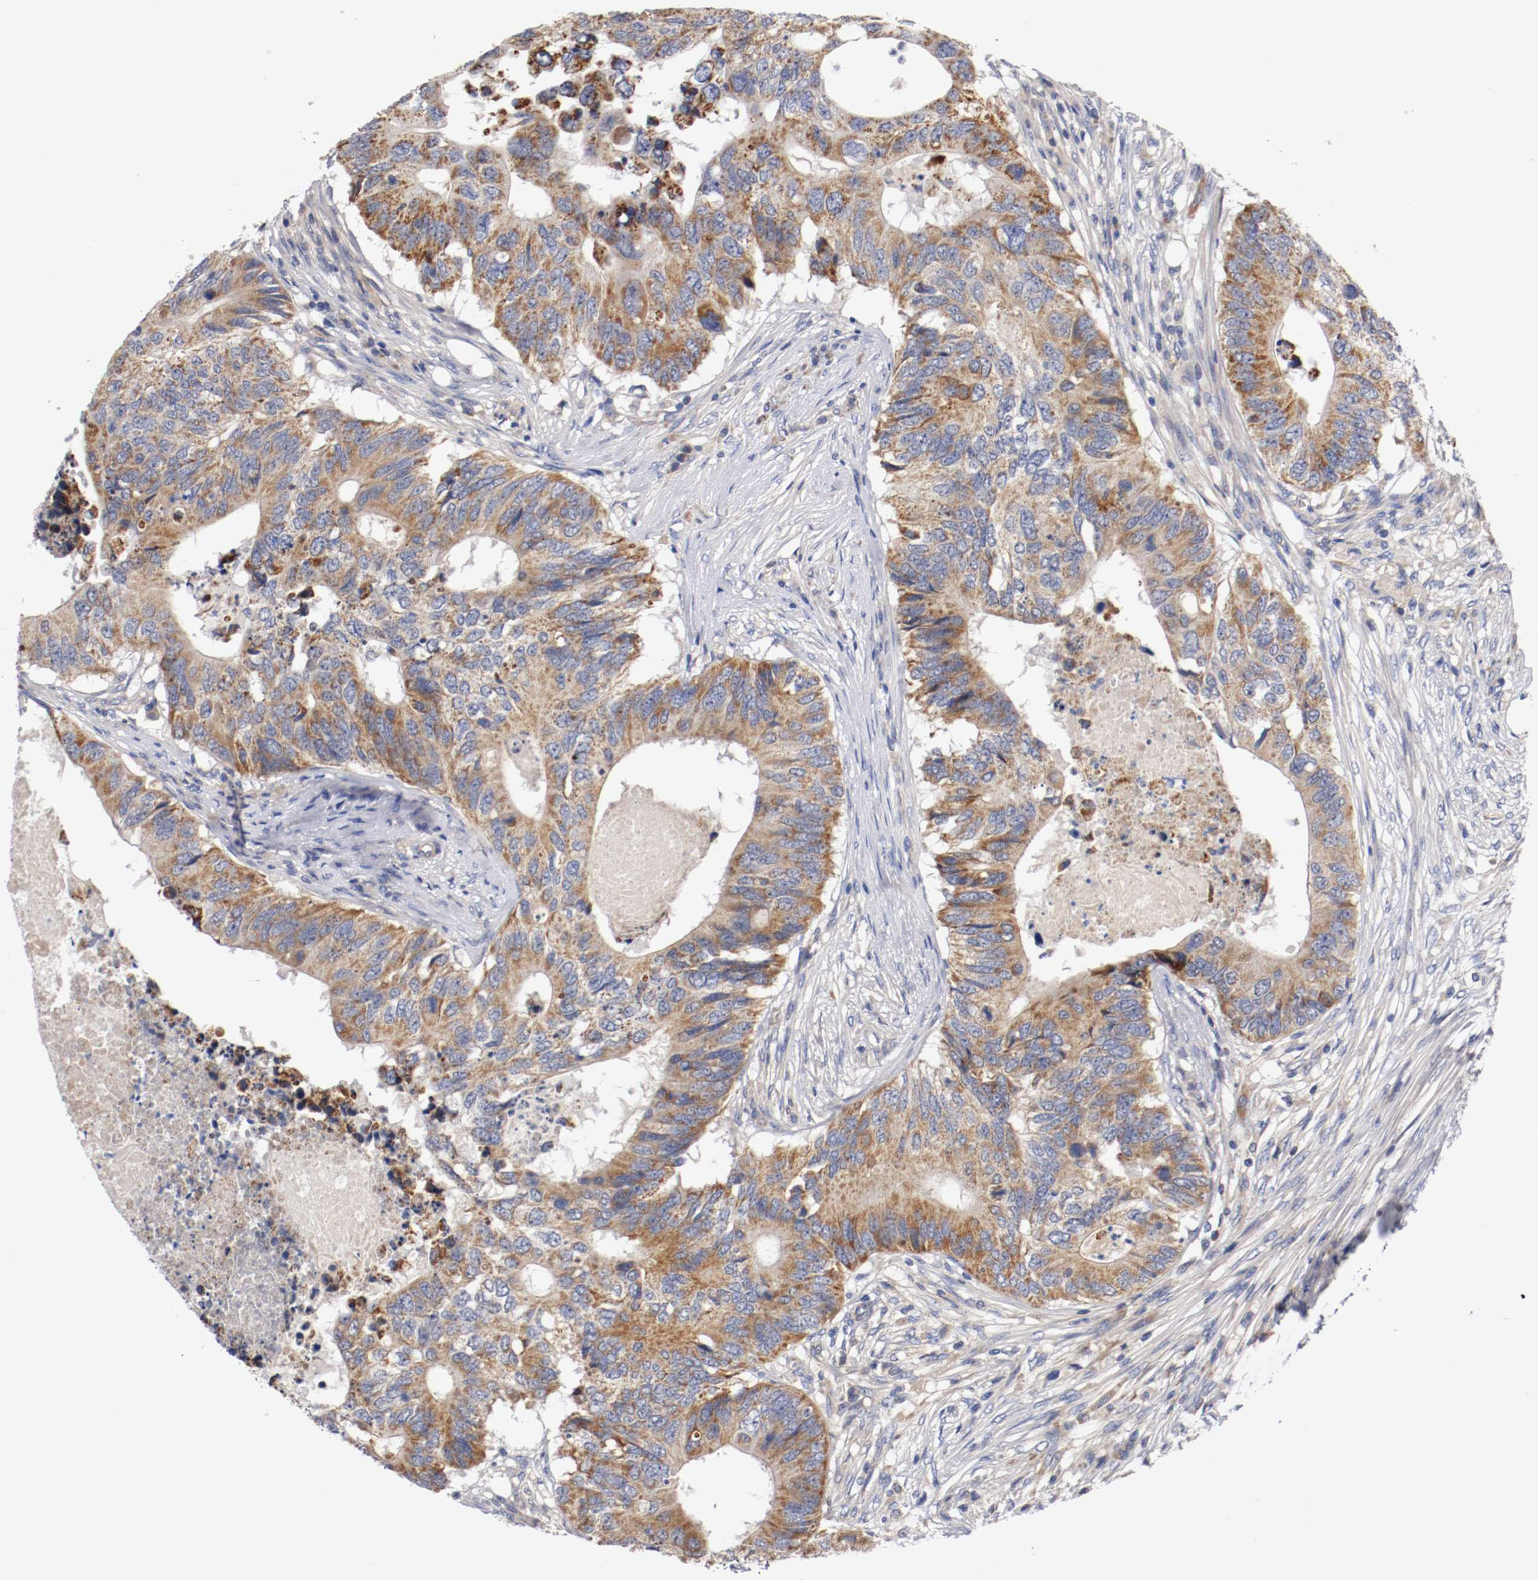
{"staining": {"intensity": "moderate", "quantity": ">75%", "location": "cytoplasmic/membranous"}, "tissue": "colorectal cancer", "cell_type": "Tumor cells", "image_type": "cancer", "snomed": [{"axis": "morphology", "description": "Adenocarcinoma, NOS"}, {"axis": "topography", "description": "Colon"}], "caption": "Colorectal cancer (adenocarcinoma) stained with DAB IHC exhibits medium levels of moderate cytoplasmic/membranous expression in approximately >75% of tumor cells.", "gene": "PCSK6", "patient": {"sex": "male", "age": 71}}